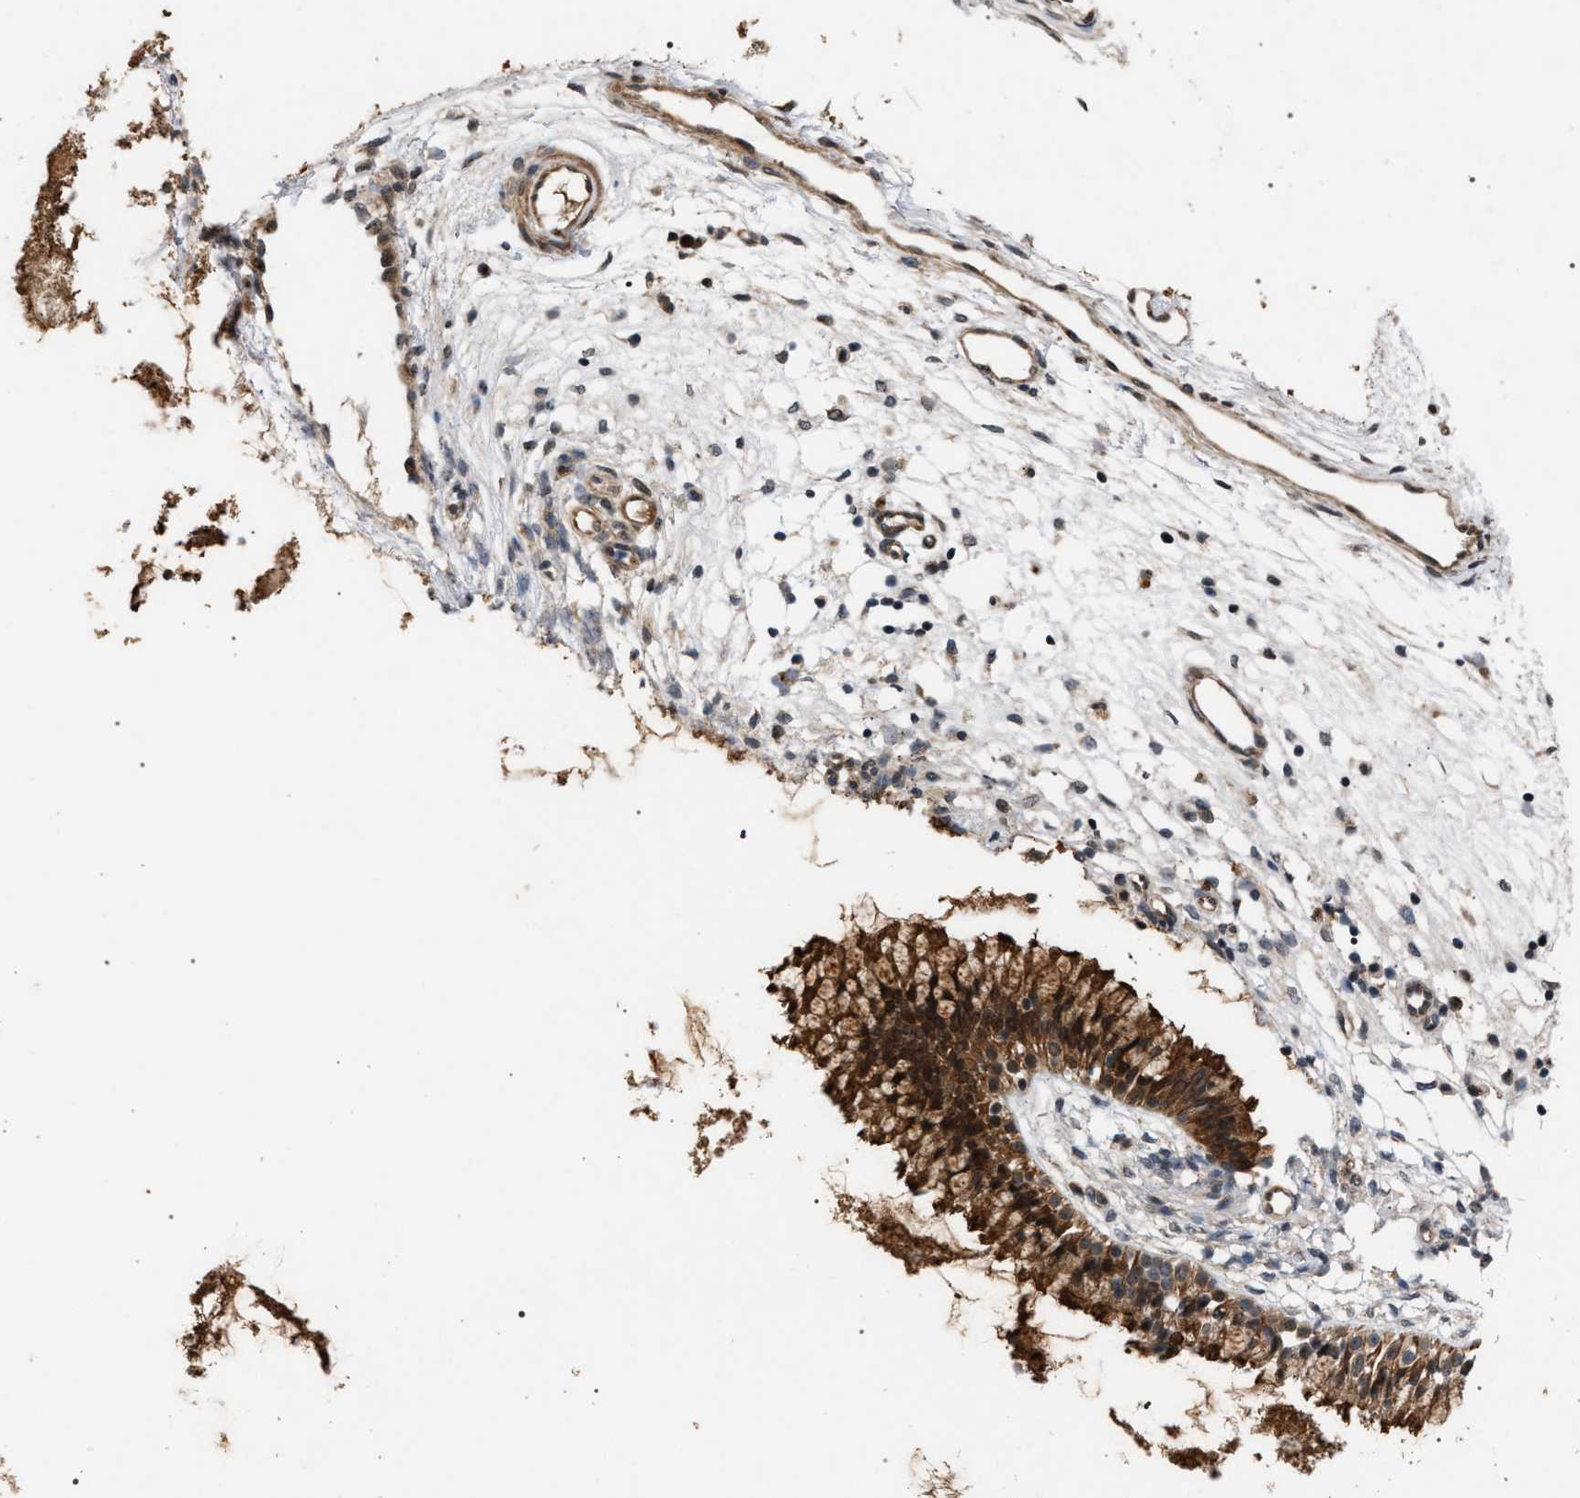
{"staining": {"intensity": "strong", "quantity": ">75%", "location": "cytoplasmic/membranous"}, "tissue": "nasopharynx", "cell_type": "Respiratory epithelial cells", "image_type": "normal", "snomed": [{"axis": "morphology", "description": "Normal tissue, NOS"}, {"axis": "topography", "description": "Nasopharynx"}], "caption": "Respiratory epithelial cells reveal high levels of strong cytoplasmic/membranous expression in approximately >75% of cells in normal human nasopharynx.", "gene": "IRAK4", "patient": {"sex": "male", "age": 21}}